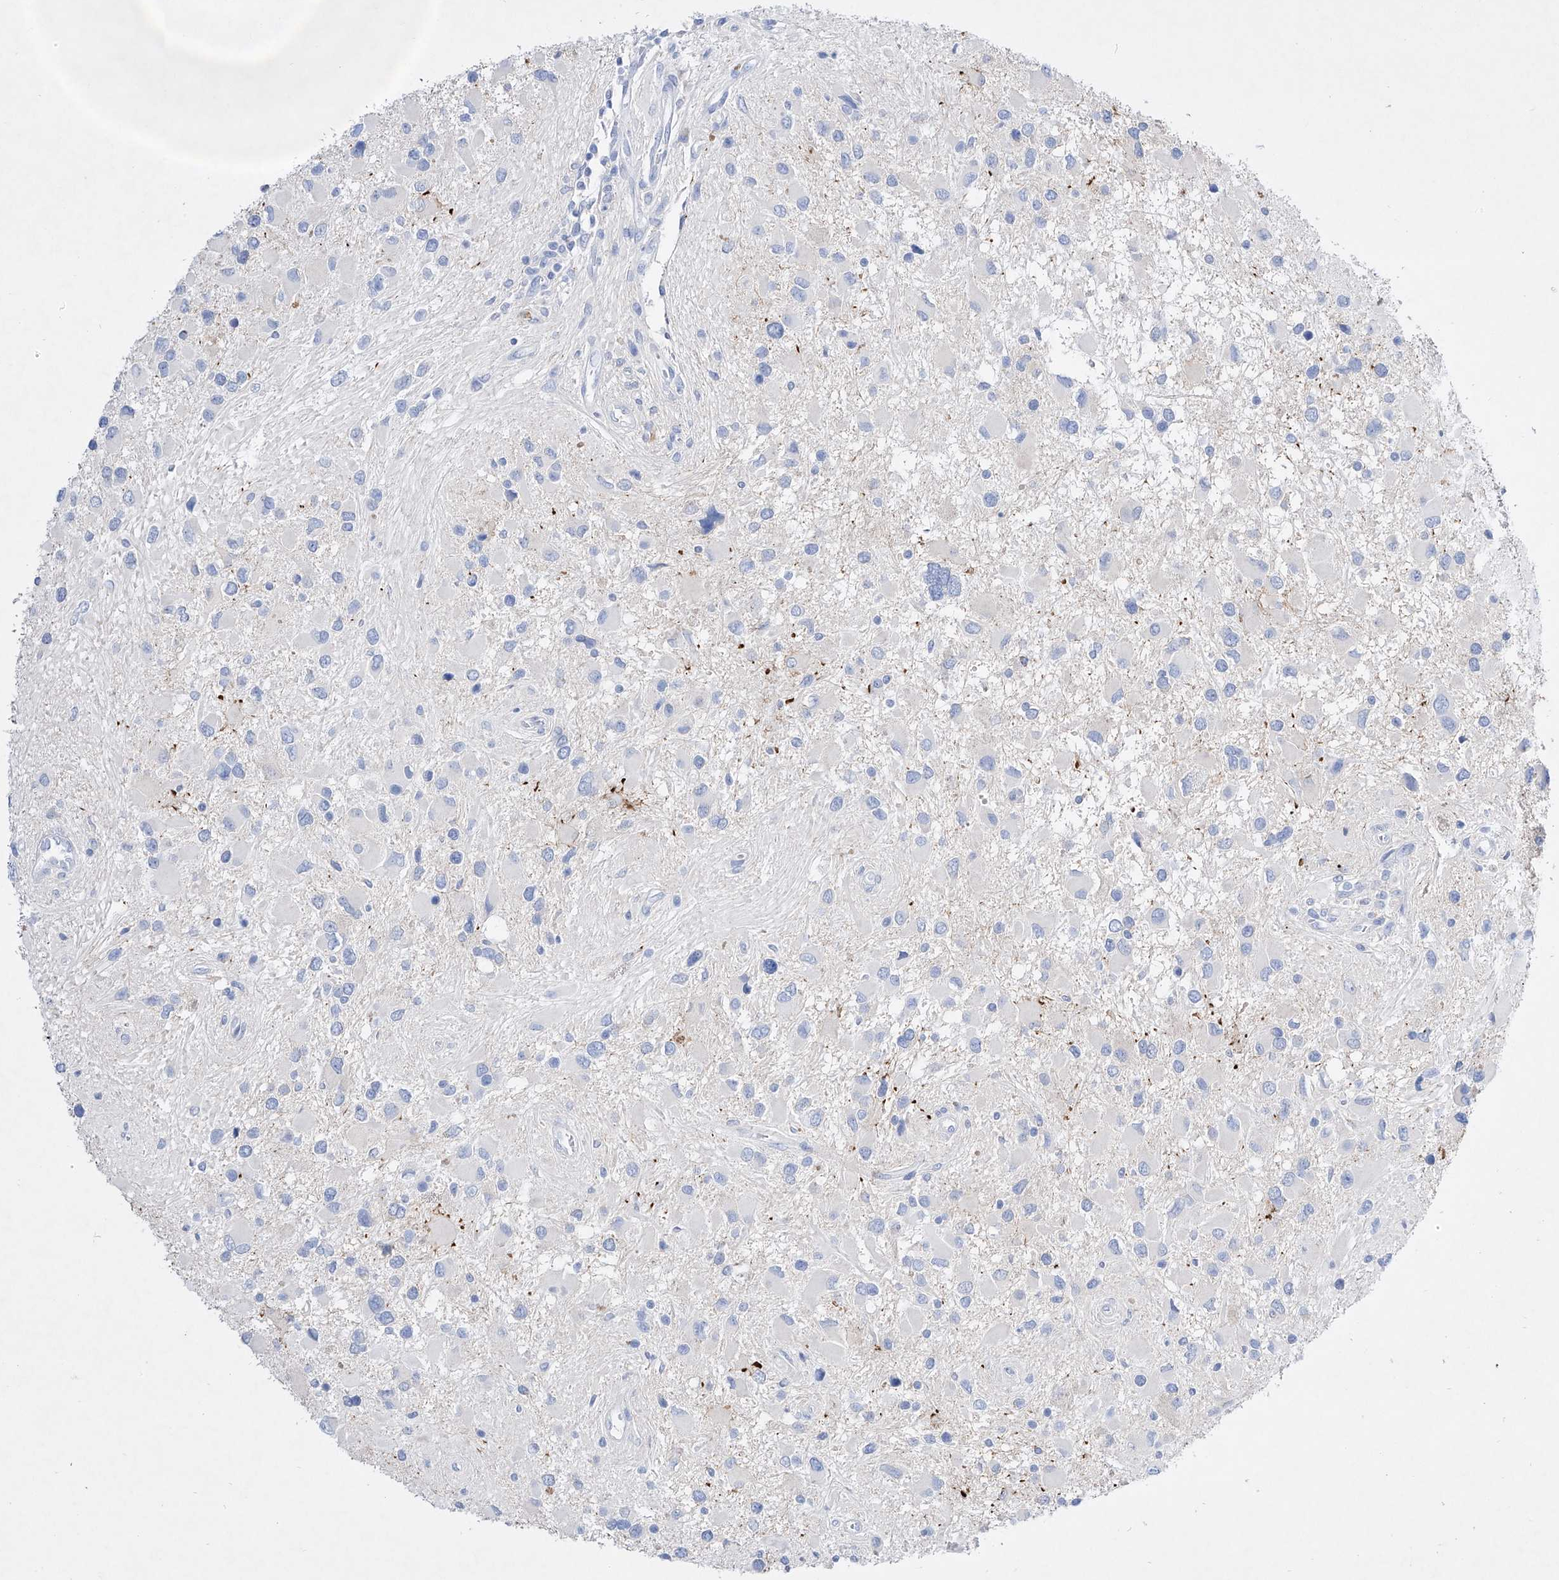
{"staining": {"intensity": "negative", "quantity": "none", "location": "none"}, "tissue": "glioma", "cell_type": "Tumor cells", "image_type": "cancer", "snomed": [{"axis": "morphology", "description": "Glioma, malignant, High grade"}, {"axis": "topography", "description": "Brain"}], "caption": "Immunohistochemistry (IHC) of glioma demonstrates no expression in tumor cells.", "gene": "TM7SF2", "patient": {"sex": "male", "age": 53}}